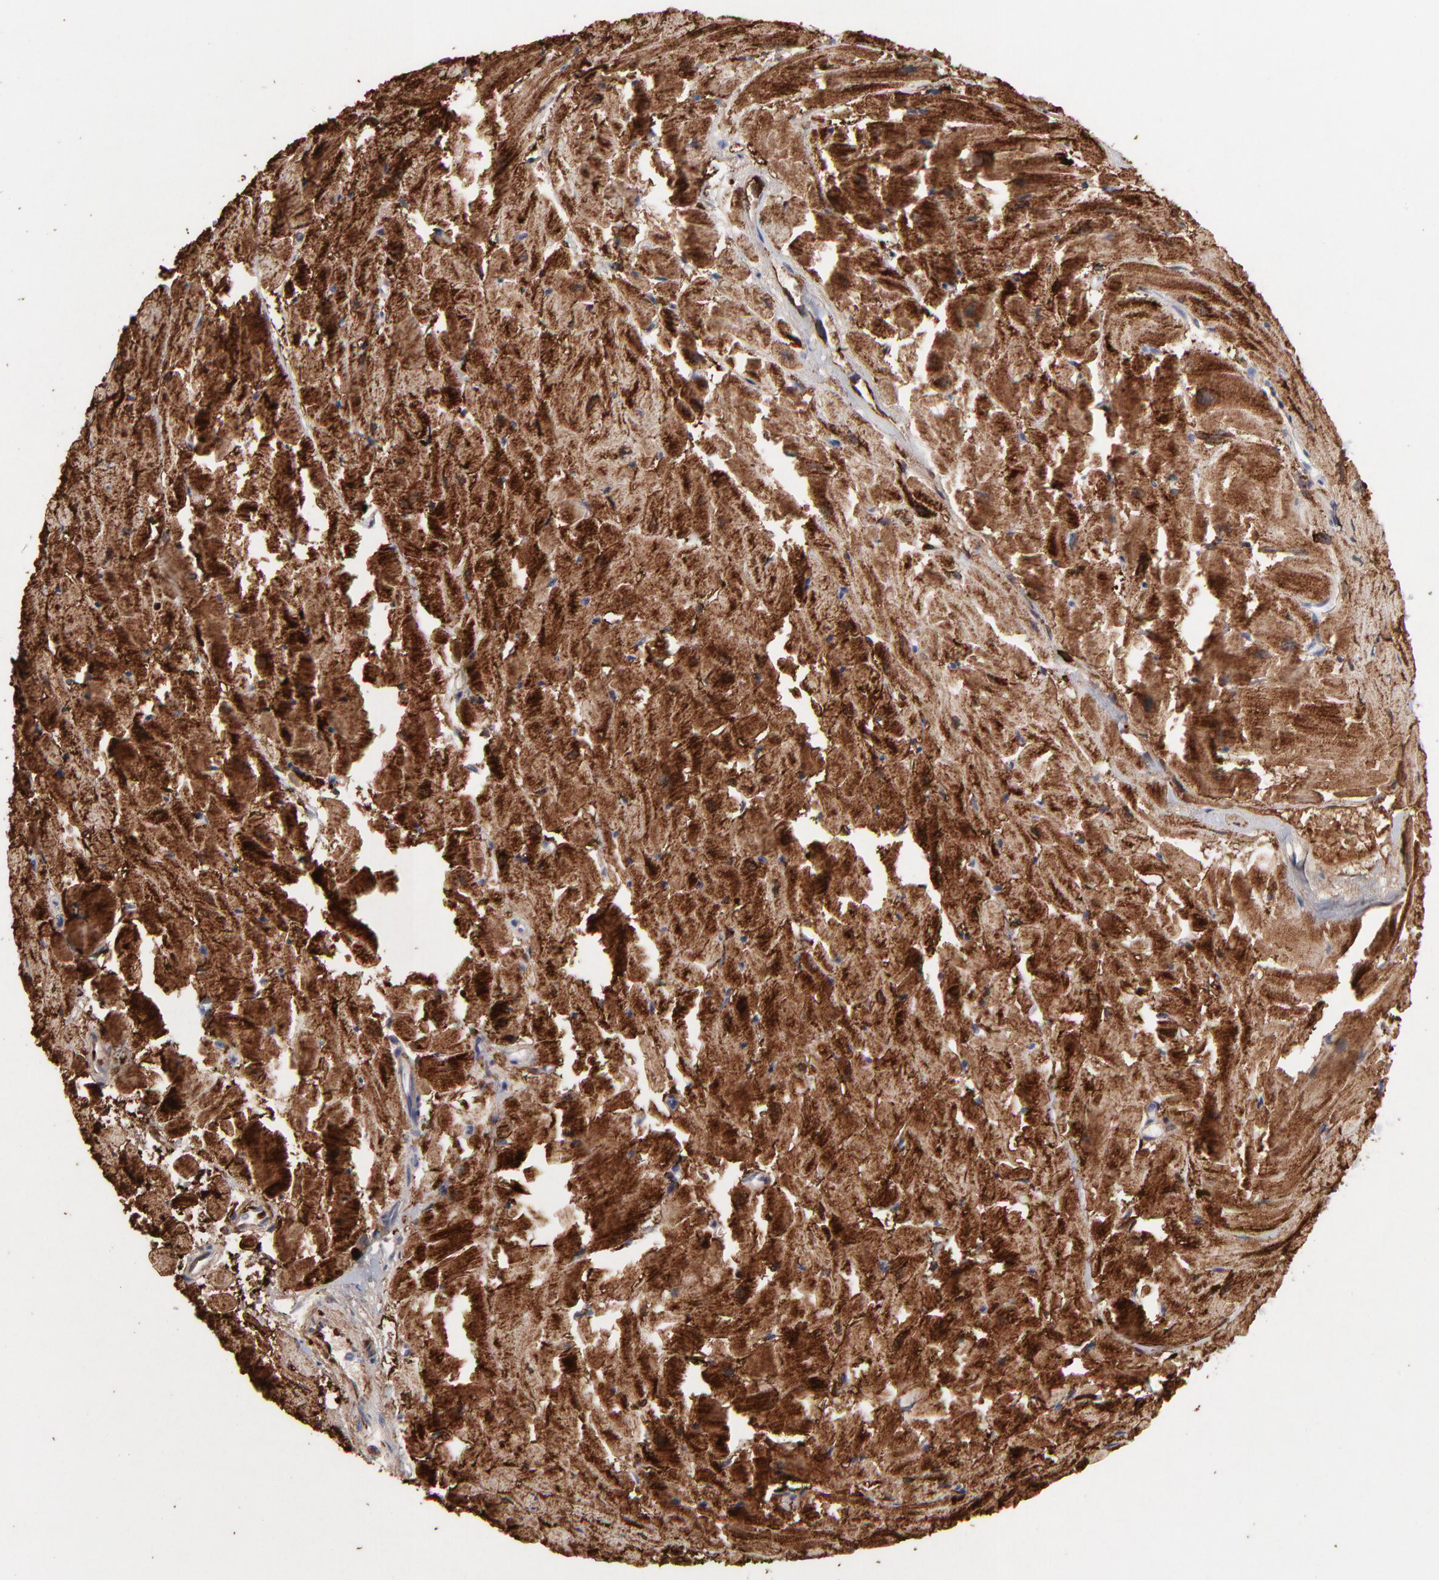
{"staining": {"intensity": "strong", "quantity": ">75%", "location": "cytoplasmic/membranous"}, "tissue": "heart muscle", "cell_type": "Cardiomyocytes", "image_type": "normal", "snomed": [{"axis": "morphology", "description": "Normal tissue, NOS"}, {"axis": "topography", "description": "Heart"}], "caption": "About >75% of cardiomyocytes in benign heart muscle demonstrate strong cytoplasmic/membranous protein expression as visualized by brown immunohistochemical staining.", "gene": "NFKBIA", "patient": {"sex": "female", "age": 19}}